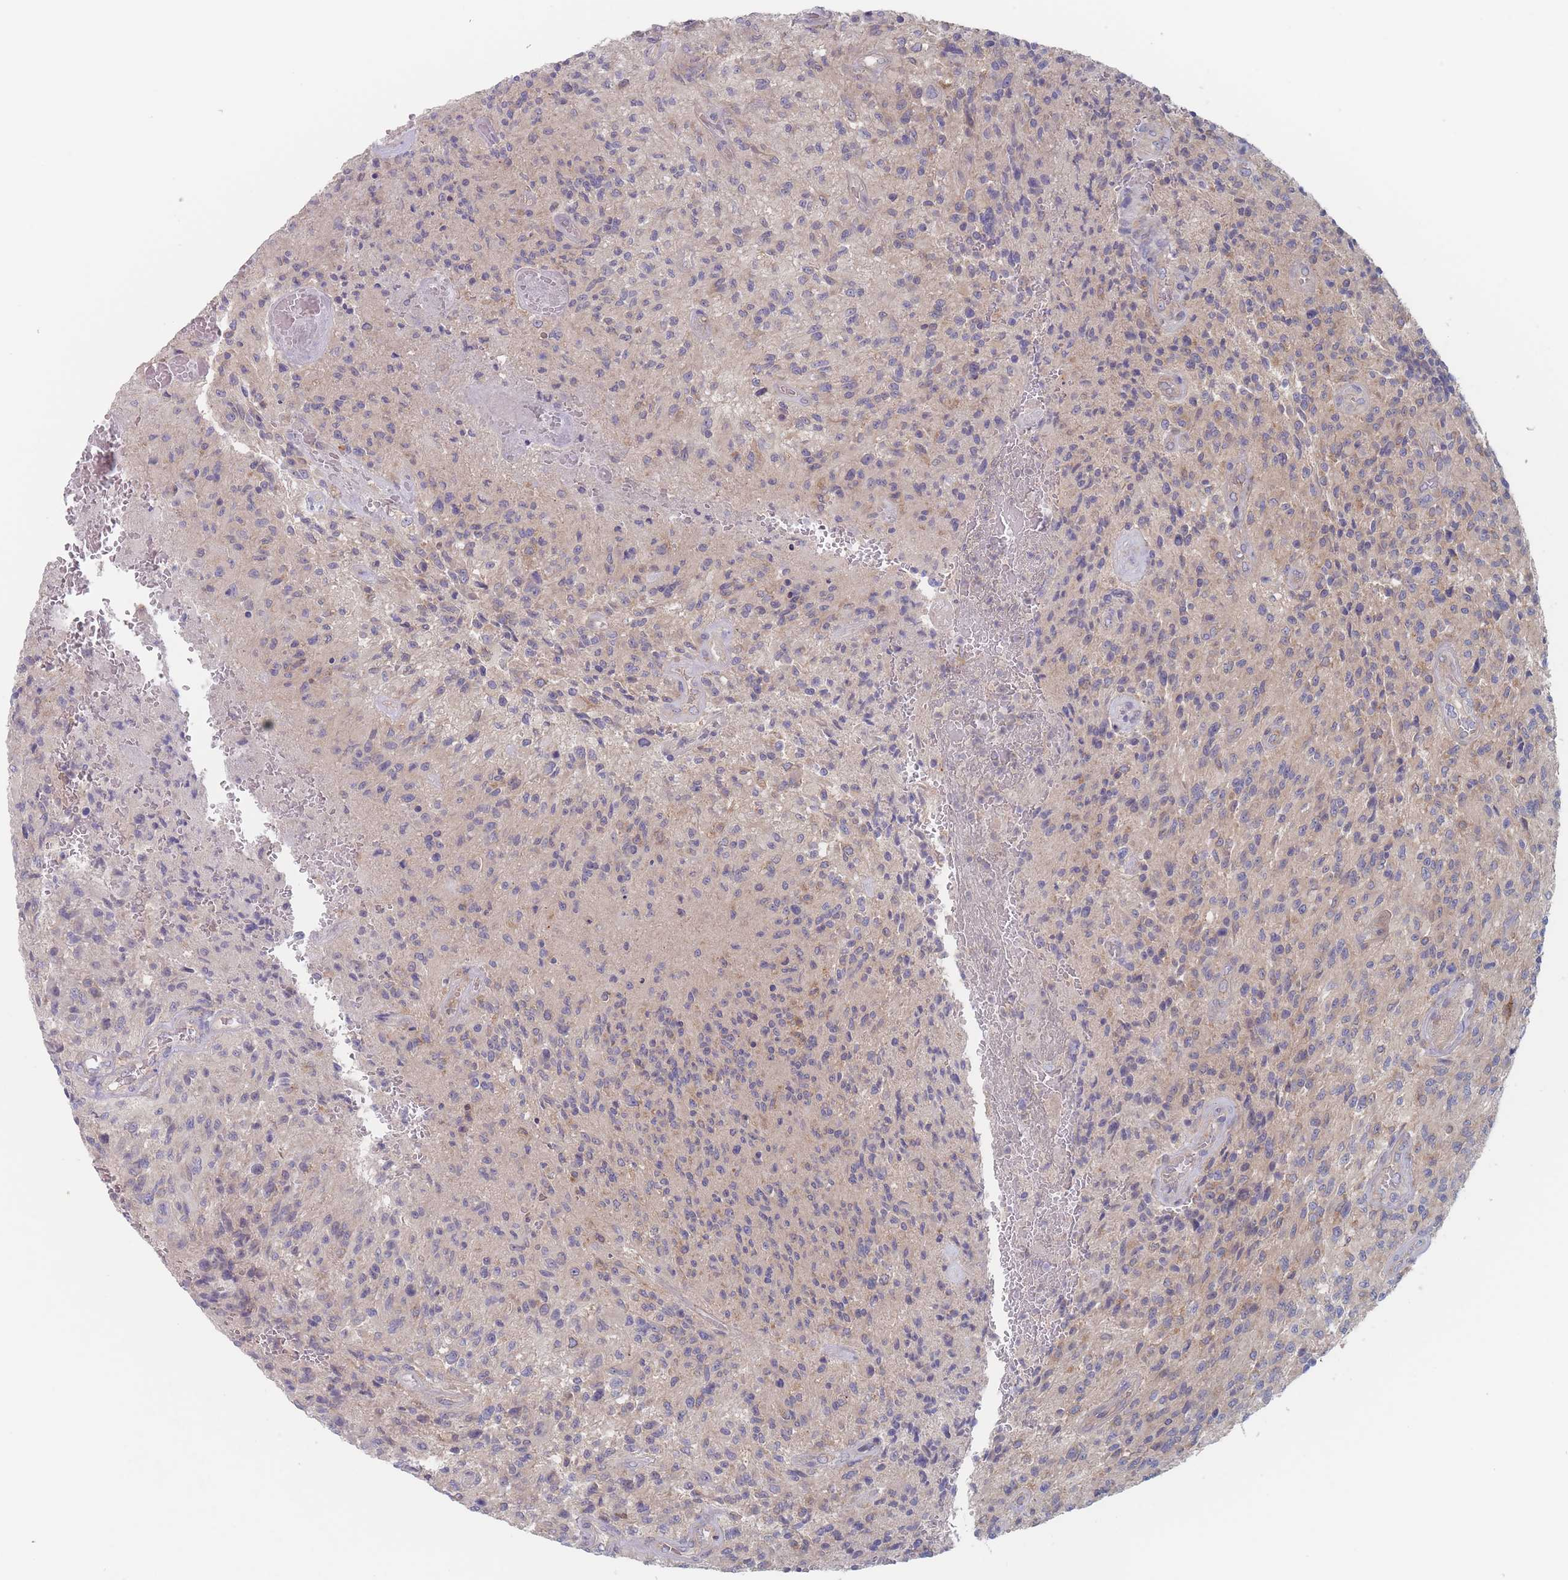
{"staining": {"intensity": "negative", "quantity": "none", "location": "none"}, "tissue": "glioma", "cell_type": "Tumor cells", "image_type": "cancer", "snomed": [{"axis": "morphology", "description": "Normal tissue, NOS"}, {"axis": "morphology", "description": "Glioma, malignant, High grade"}, {"axis": "topography", "description": "Cerebral cortex"}], "caption": "Protein analysis of malignant glioma (high-grade) exhibits no significant staining in tumor cells.", "gene": "EFCC1", "patient": {"sex": "male", "age": 56}}